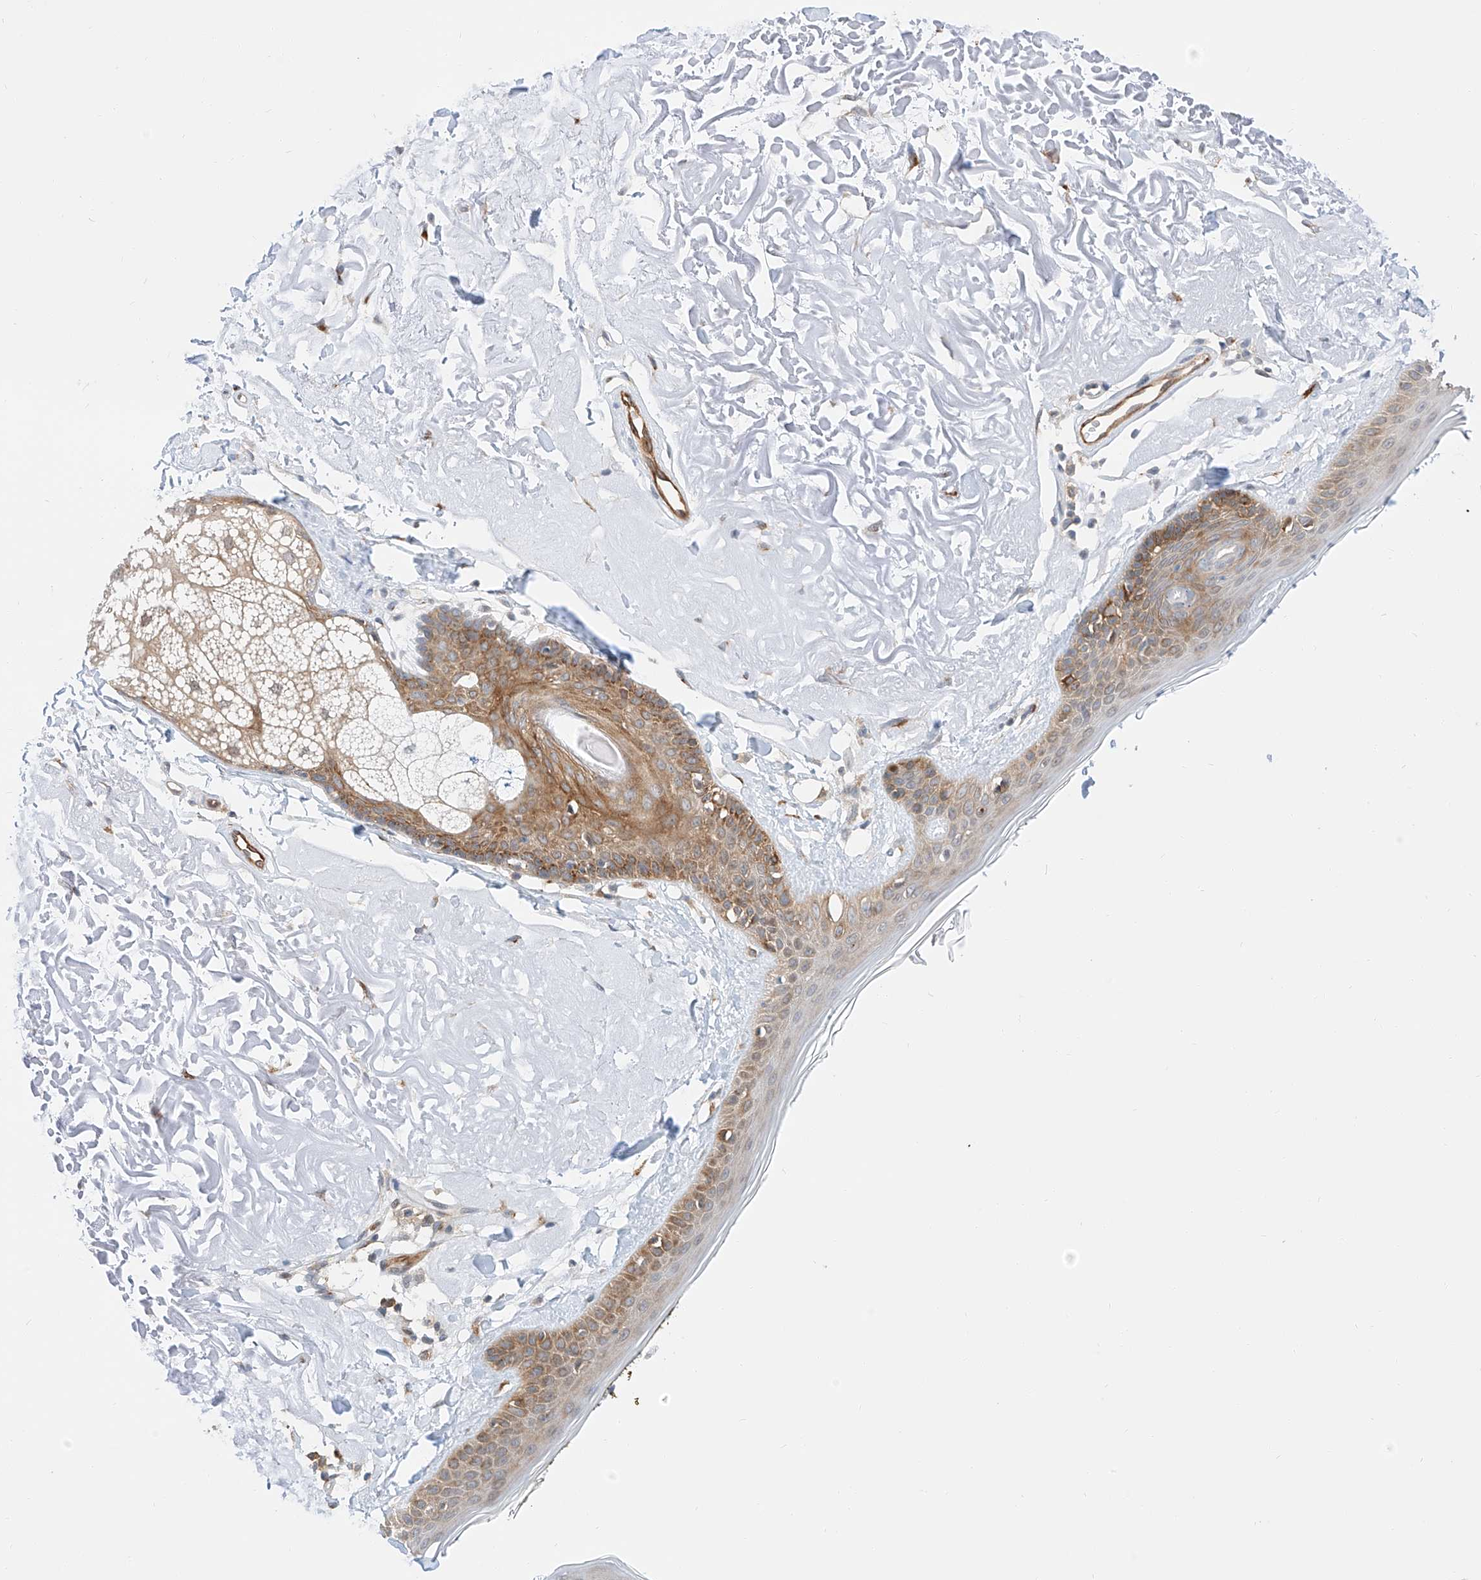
{"staining": {"intensity": "weak", "quantity": ">75%", "location": "cytoplasmic/membranous"}, "tissue": "skin", "cell_type": "Fibroblasts", "image_type": "normal", "snomed": [{"axis": "morphology", "description": "Normal tissue, NOS"}, {"axis": "topography", "description": "Skin"}, {"axis": "topography", "description": "Skeletal muscle"}], "caption": "Immunohistochemistry (IHC) of unremarkable skin reveals low levels of weak cytoplasmic/membranous staining in about >75% of fibroblasts. The protein of interest is stained brown, and the nuclei are stained in blue (DAB IHC with brightfield microscopy, high magnification).", "gene": "CARMIL1", "patient": {"sex": "male", "age": 83}}